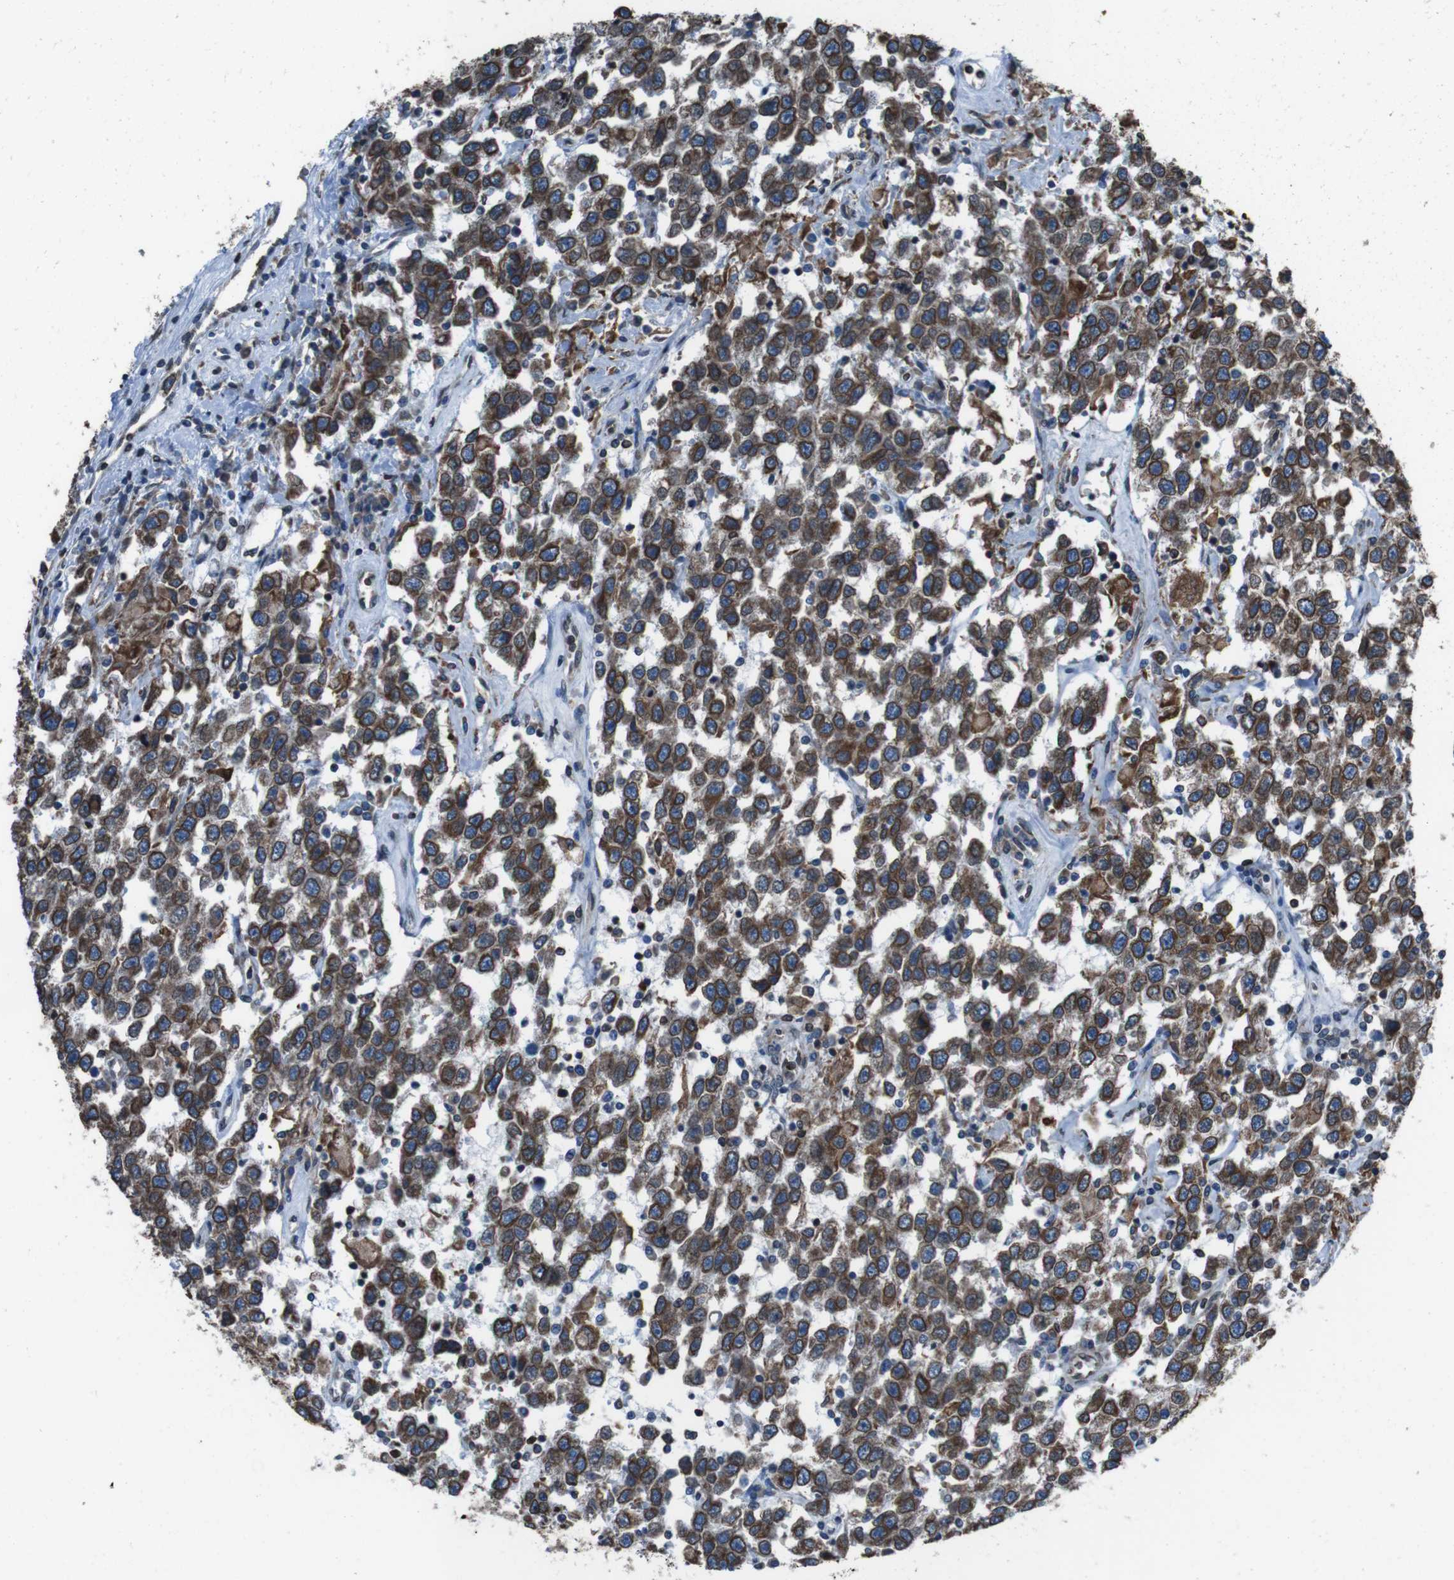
{"staining": {"intensity": "strong", "quantity": ">75%", "location": "cytoplasmic/membranous,nuclear"}, "tissue": "testis cancer", "cell_type": "Tumor cells", "image_type": "cancer", "snomed": [{"axis": "morphology", "description": "Seminoma, NOS"}, {"axis": "topography", "description": "Testis"}], "caption": "Testis cancer tissue shows strong cytoplasmic/membranous and nuclear positivity in approximately >75% of tumor cells, visualized by immunohistochemistry.", "gene": "APMAP", "patient": {"sex": "male", "age": 41}}